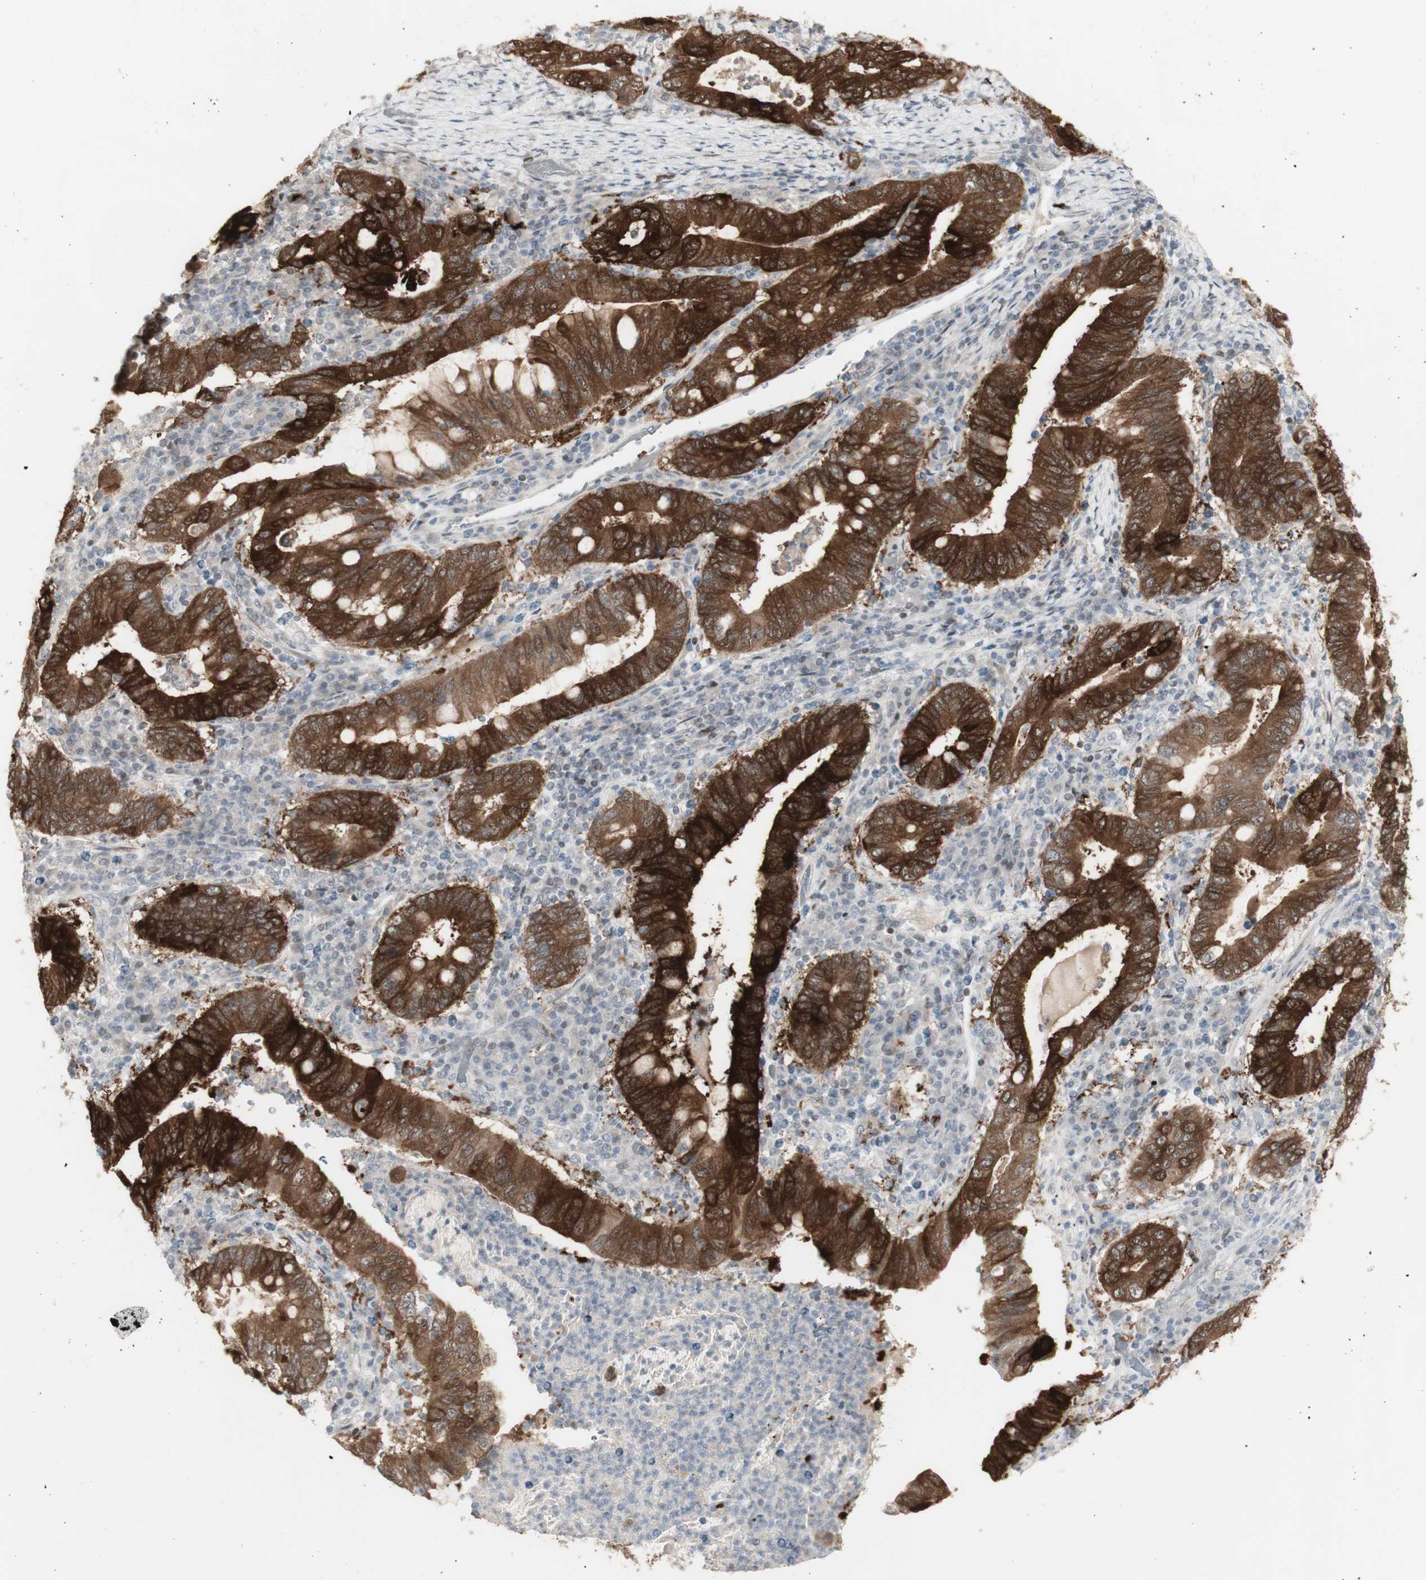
{"staining": {"intensity": "strong", "quantity": ">75%", "location": "cytoplasmic/membranous"}, "tissue": "stomach cancer", "cell_type": "Tumor cells", "image_type": "cancer", "snomed": [{"axis": "morphology", "description": "Normal tissue, NOS"}, {"axis": "morphology", "description": "Adenocarcinoma, NOS"}, {"axis": "topography", "description": "Esophagus"}, {"axis": "topography", "description": "Stomach, upper"}, {"axis": "topography", "description": "Peripheral nerve tissue"}], "caption": "Protein staining reveals strong cytoplasmic/membranous expression in about >75% of tumor cells in adenocarcinoma (stomach). (Brightfield microscopy of DAB IHC at high magnification).", "gene": "C1orf116", "patient": {"sex": "male", "age": 62}}